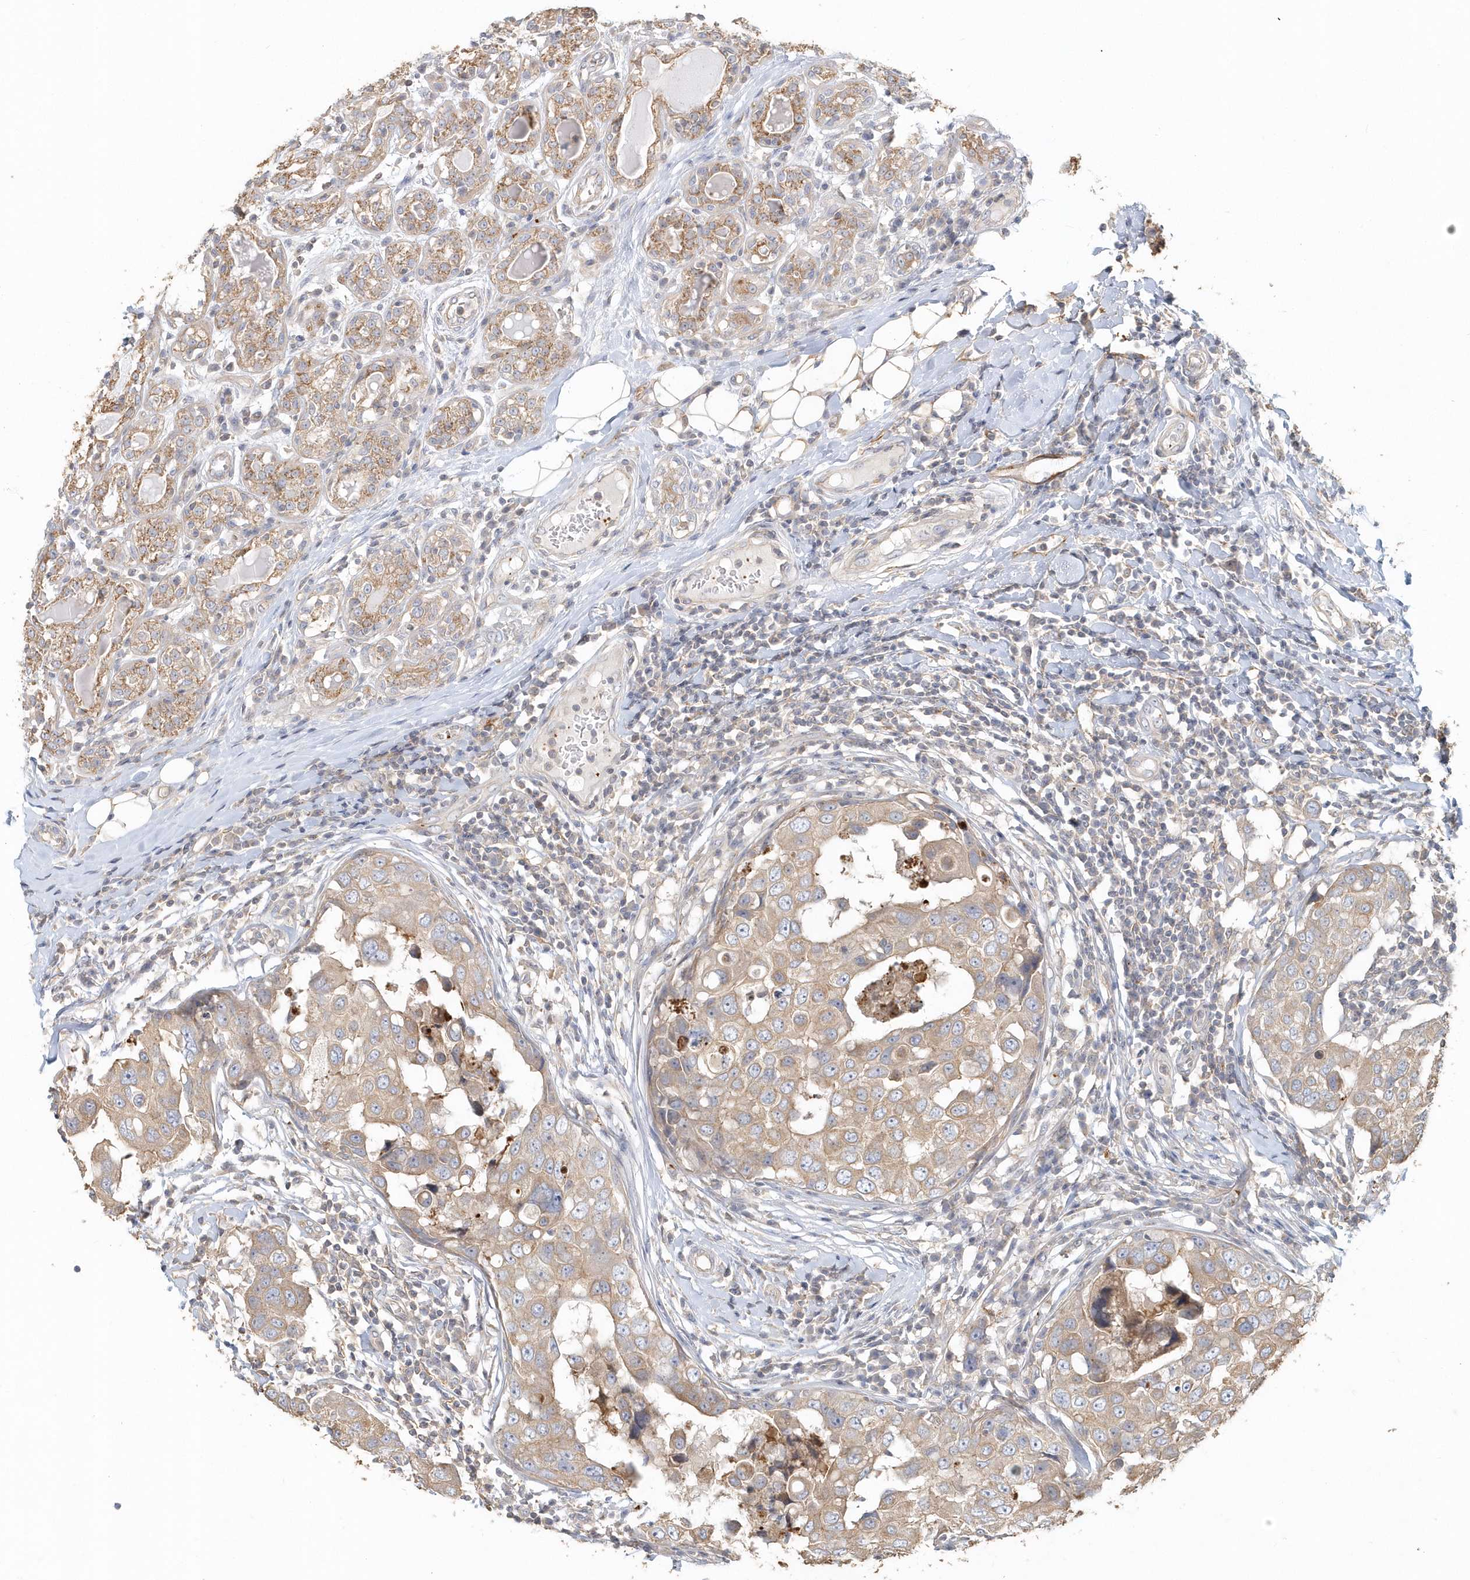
{"staining": {"intensity": "weak", "quantity": ">75%", "location": "cytoplasmic/membranous"}, "tissue": "breast cancer", "cell_type": "Tumor cells", "image_type": "cancer", "snomed": [{"axis": "morphology", "description": "Duct carcinoma"}, {"axis": "topography", "description": "Breast"}], "caption": "Weak cytoplasmic/membranous protein expression is appreciated in about >75% of tumor cells in breast cancer.", "gene": "MMRN1", "patient": {"sex": "female", "age": 27}}